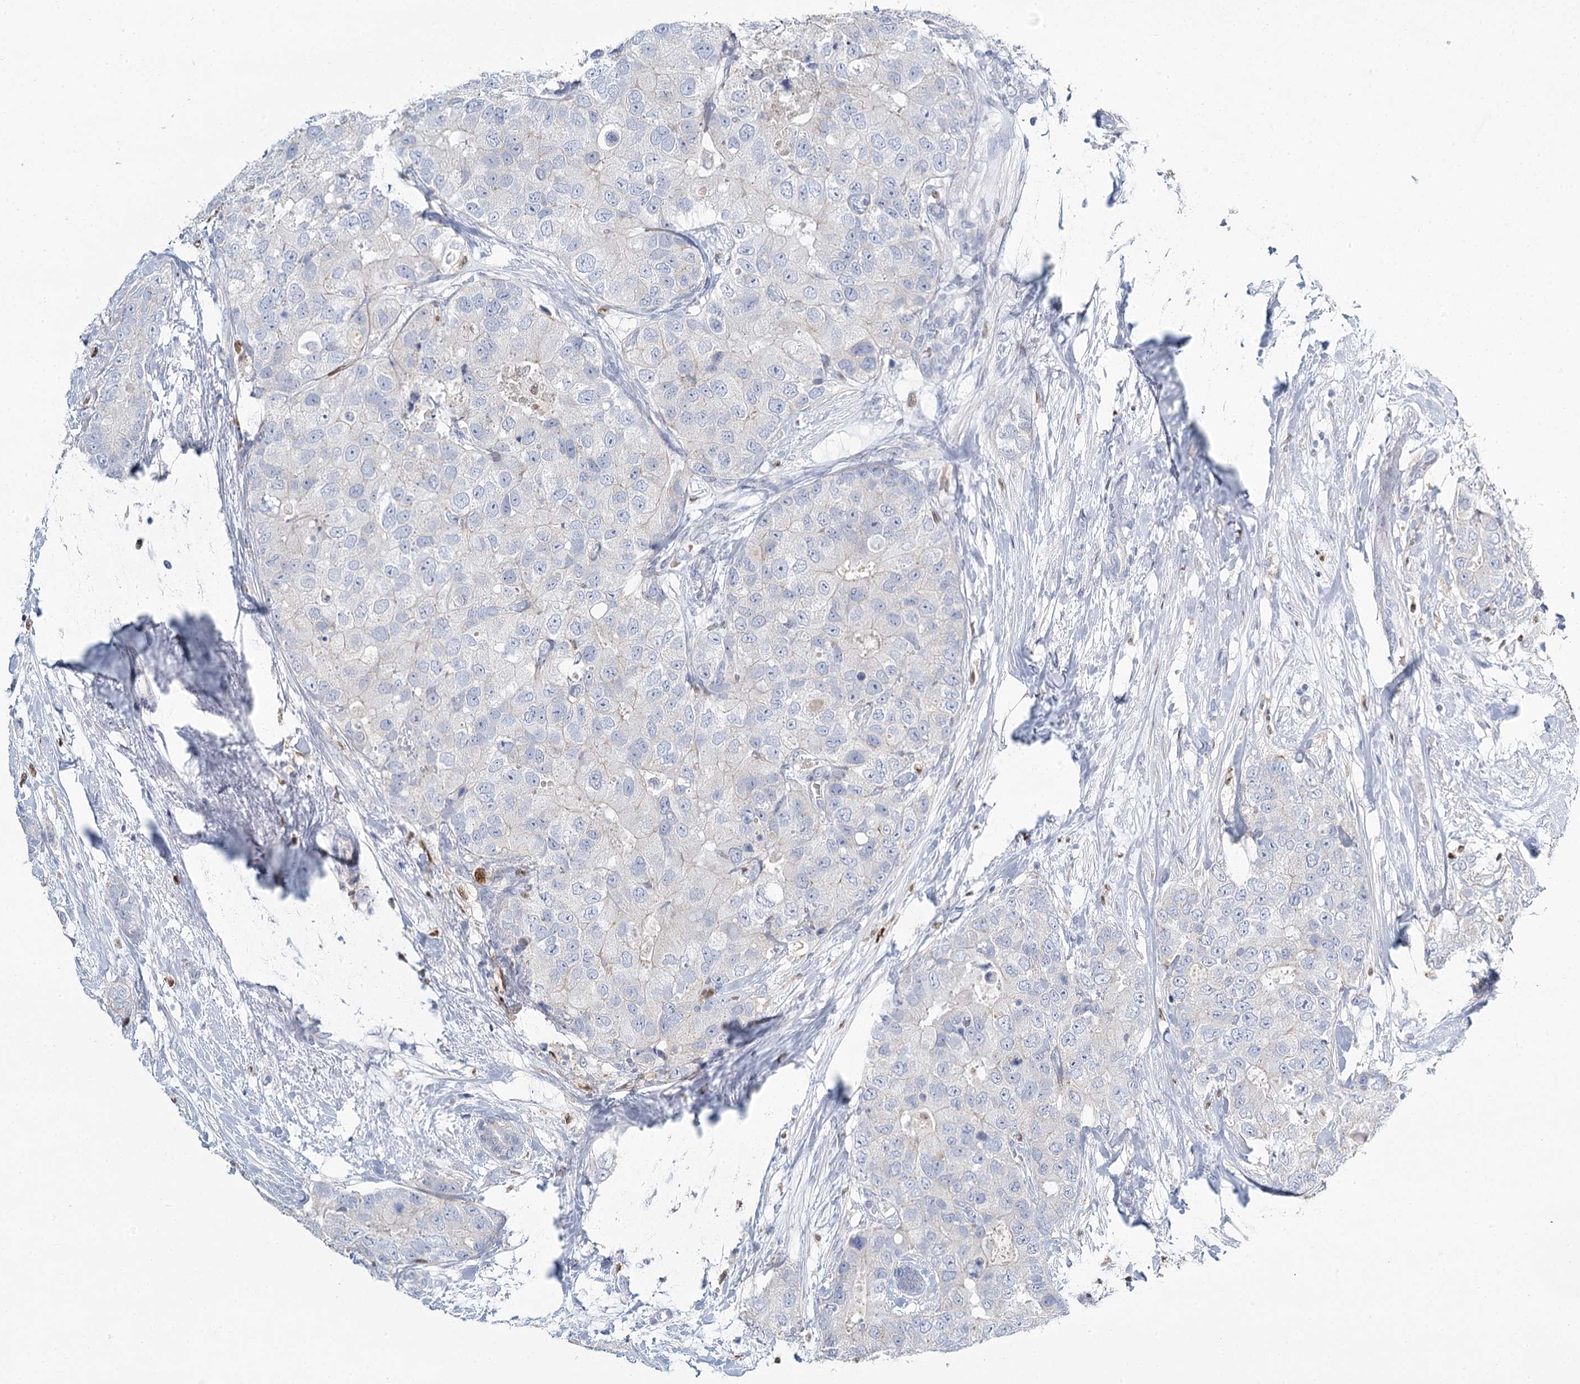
{"staining": {"intensity": "negative", "quantity": "none", "location": "none"}, "tissue": "breast cancer", "cell_type": "Tumor cells", "image_type": "cancer", "snomed": [{"axis": "morphology", "description": "Duct carcinoma"}, {"axis": "topography", "description": "Breast"}], "caption": "Tumor cells are negative for brown protein staining in breast cancer.", "gene": "IGSF3", "patient": {"sex": "female", "age": 62}}